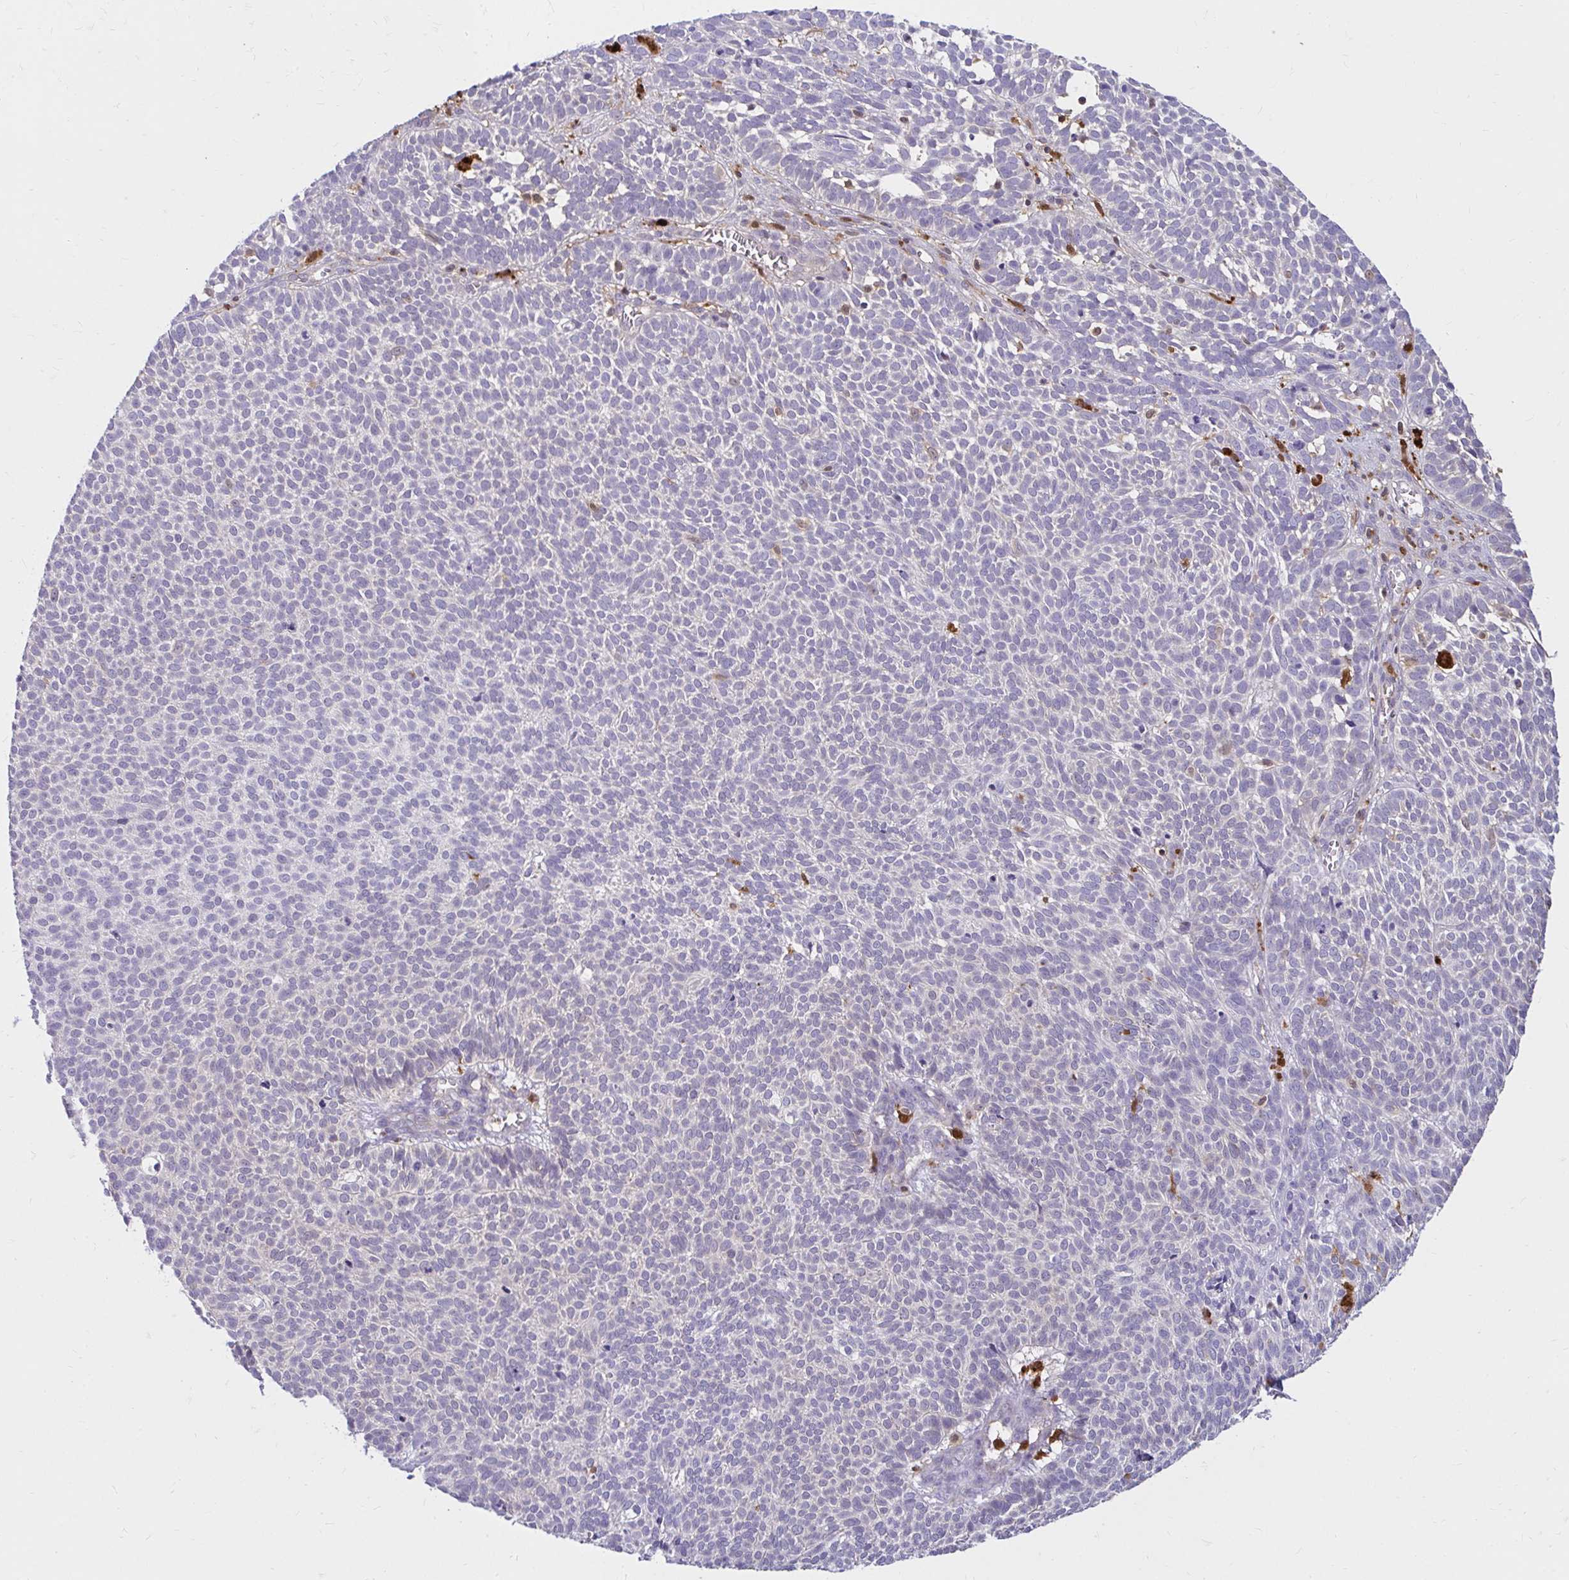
{"staining": {"intensity": "negative", "quantity": "none", "location": "none"}, "tissue": "skin cancer", "cell_type": "Tumor cells", "image_type": "cancer", "snomed": [{"axis": "morphology", "description": "Basal cell carcinoma"}, {"axis": "topography", "description": "Skin"}], "caption": "Skin cancer was stained to show a protein in brown. There is no significant positivity in tumor cells. The staining was performed using DAB to visualize the protein expression in brown, while the nuclei were stained in blue with hematoxylin (Magnification: 20x).", "gene": "PYCARD", "patient": {"sex": "male", "age": 63}}